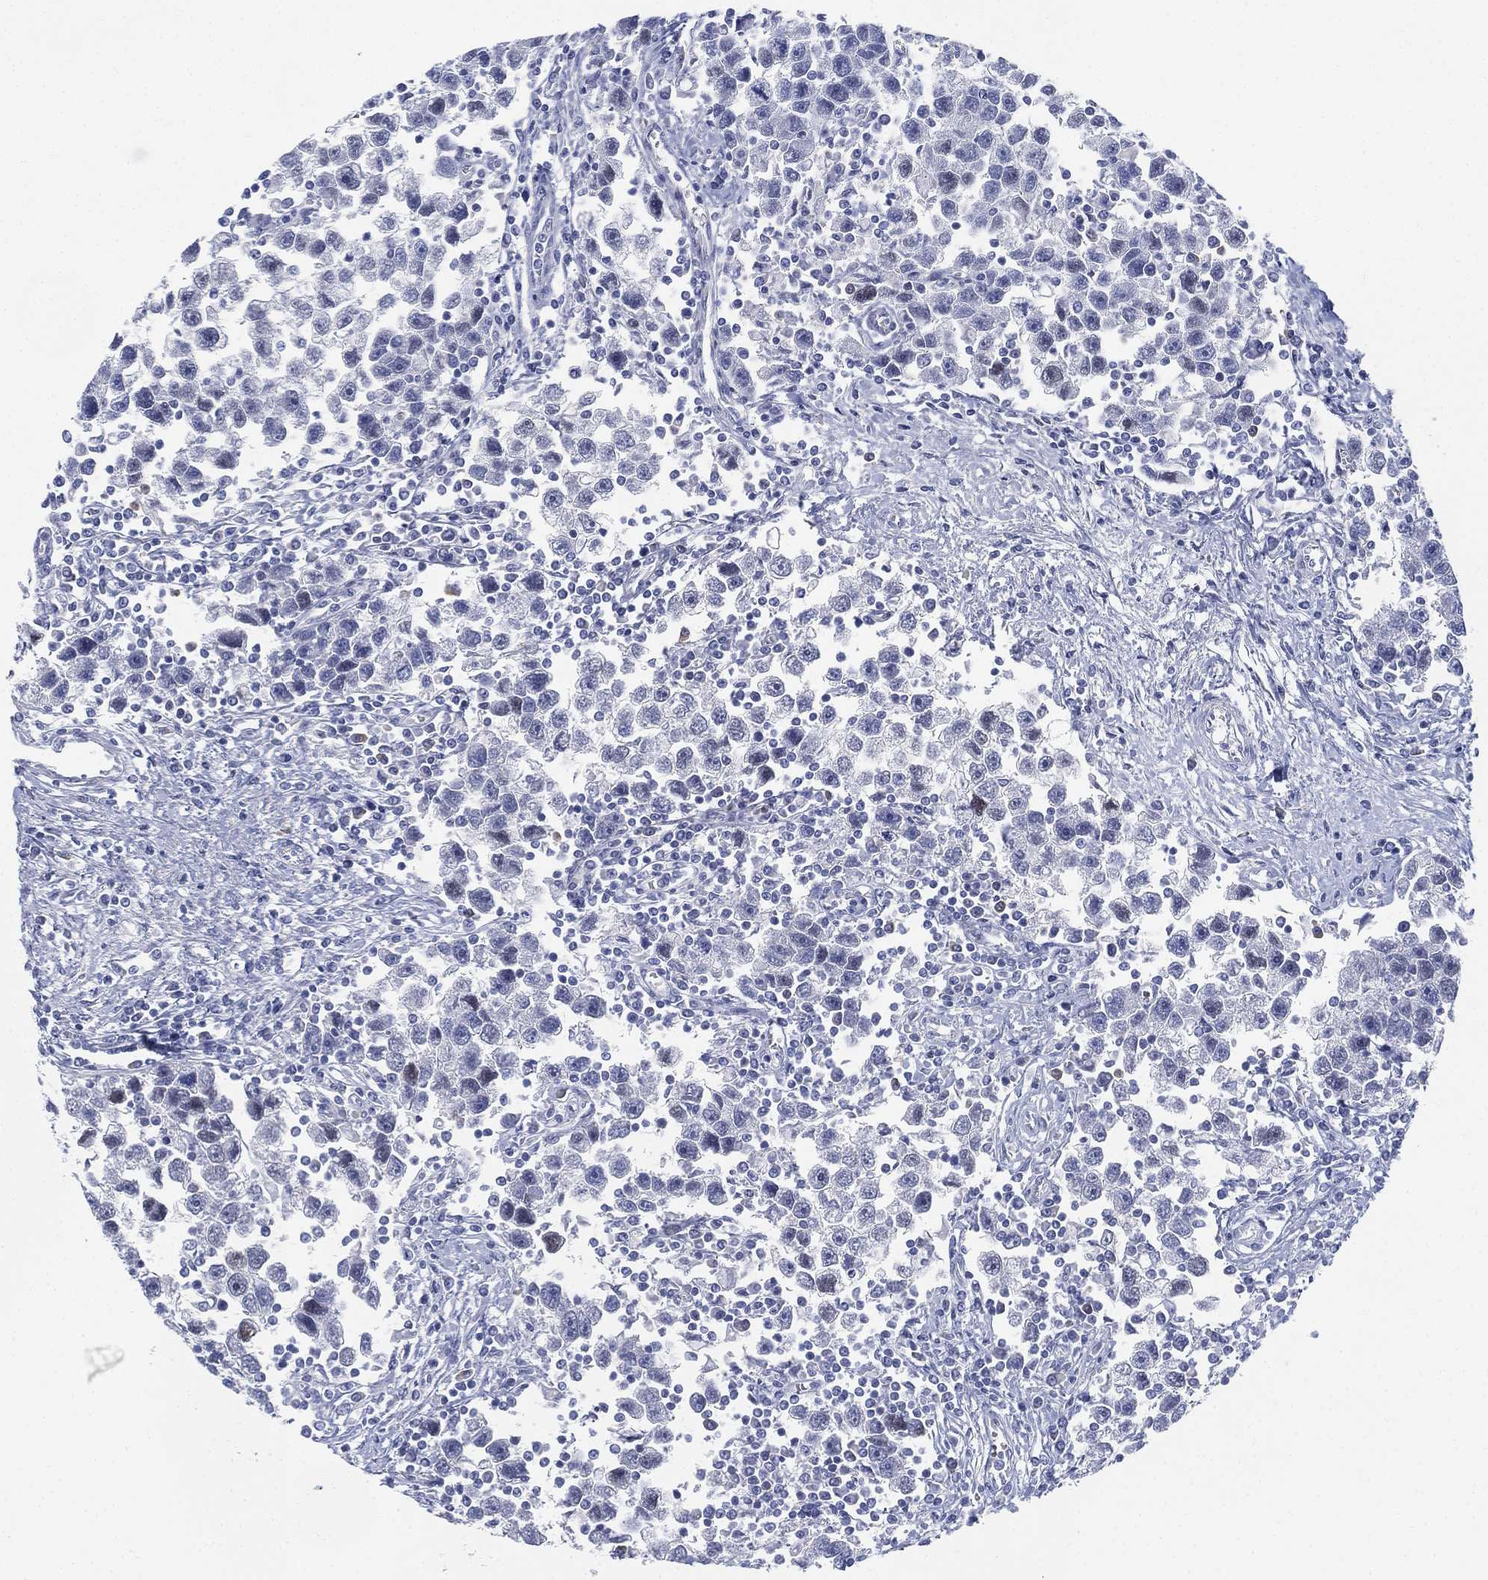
{"staining": {"intensity": "negative", "quantity": "none", "location": "none"}, "tissue": "testis cancer", "cell_type": "Tumor cells", "image_type": "cancer", "snomed": [{"axis": "morphology", "description": "Seminoma, NOS"}, {"axis": "topography", "description": "Testis"}], "caption": "Testis cancer stained for a protein using immunohistochemistry (IHC) displays no staining tumor cells.", "gene": "GCNA", "patient": {"sex": "male", "age": 30}}